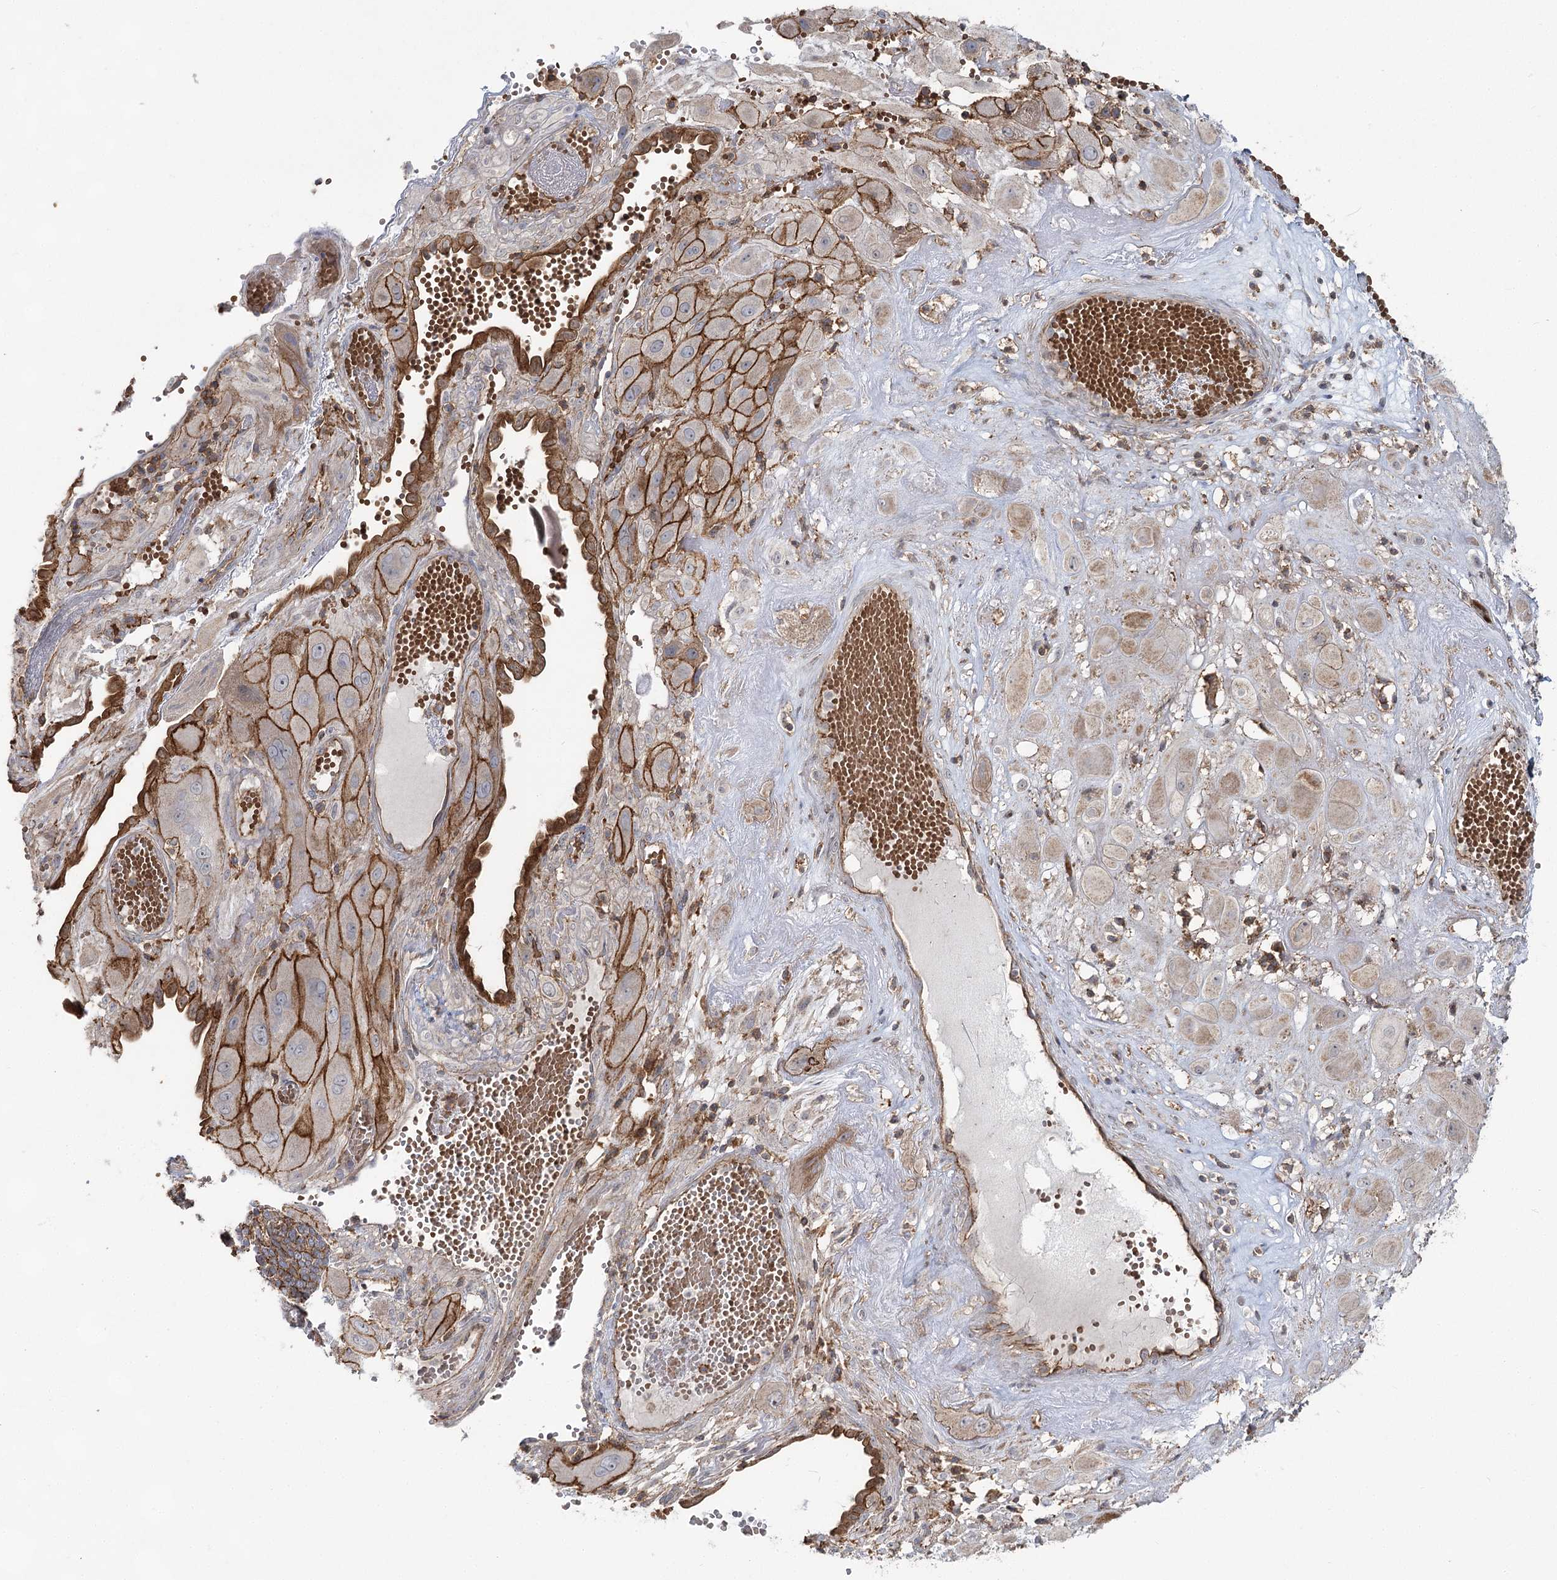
{"staining": {"intensity": "moderate", "quantity": ">75%", "location": "cytoplasmic/membranous"}, "tissue": "cervical cancer", "cell_type": "Tumor cells", "image_type": "cancer", "snomed": [{"axis": "morphology", "description": "Squamous cell carcinoma, NOS"}, {"axis": "topography", "description": "Cervix"}], "caption": "Cervical cancer (squamous cell carcinoma) tissue reveals moderate cytoplasmic/membranous expression in about >75% of tumor cells, visualized by immunohistochemistry.", "gene": "PCBD2", "patient": {"sex": "female", "age": 34}}